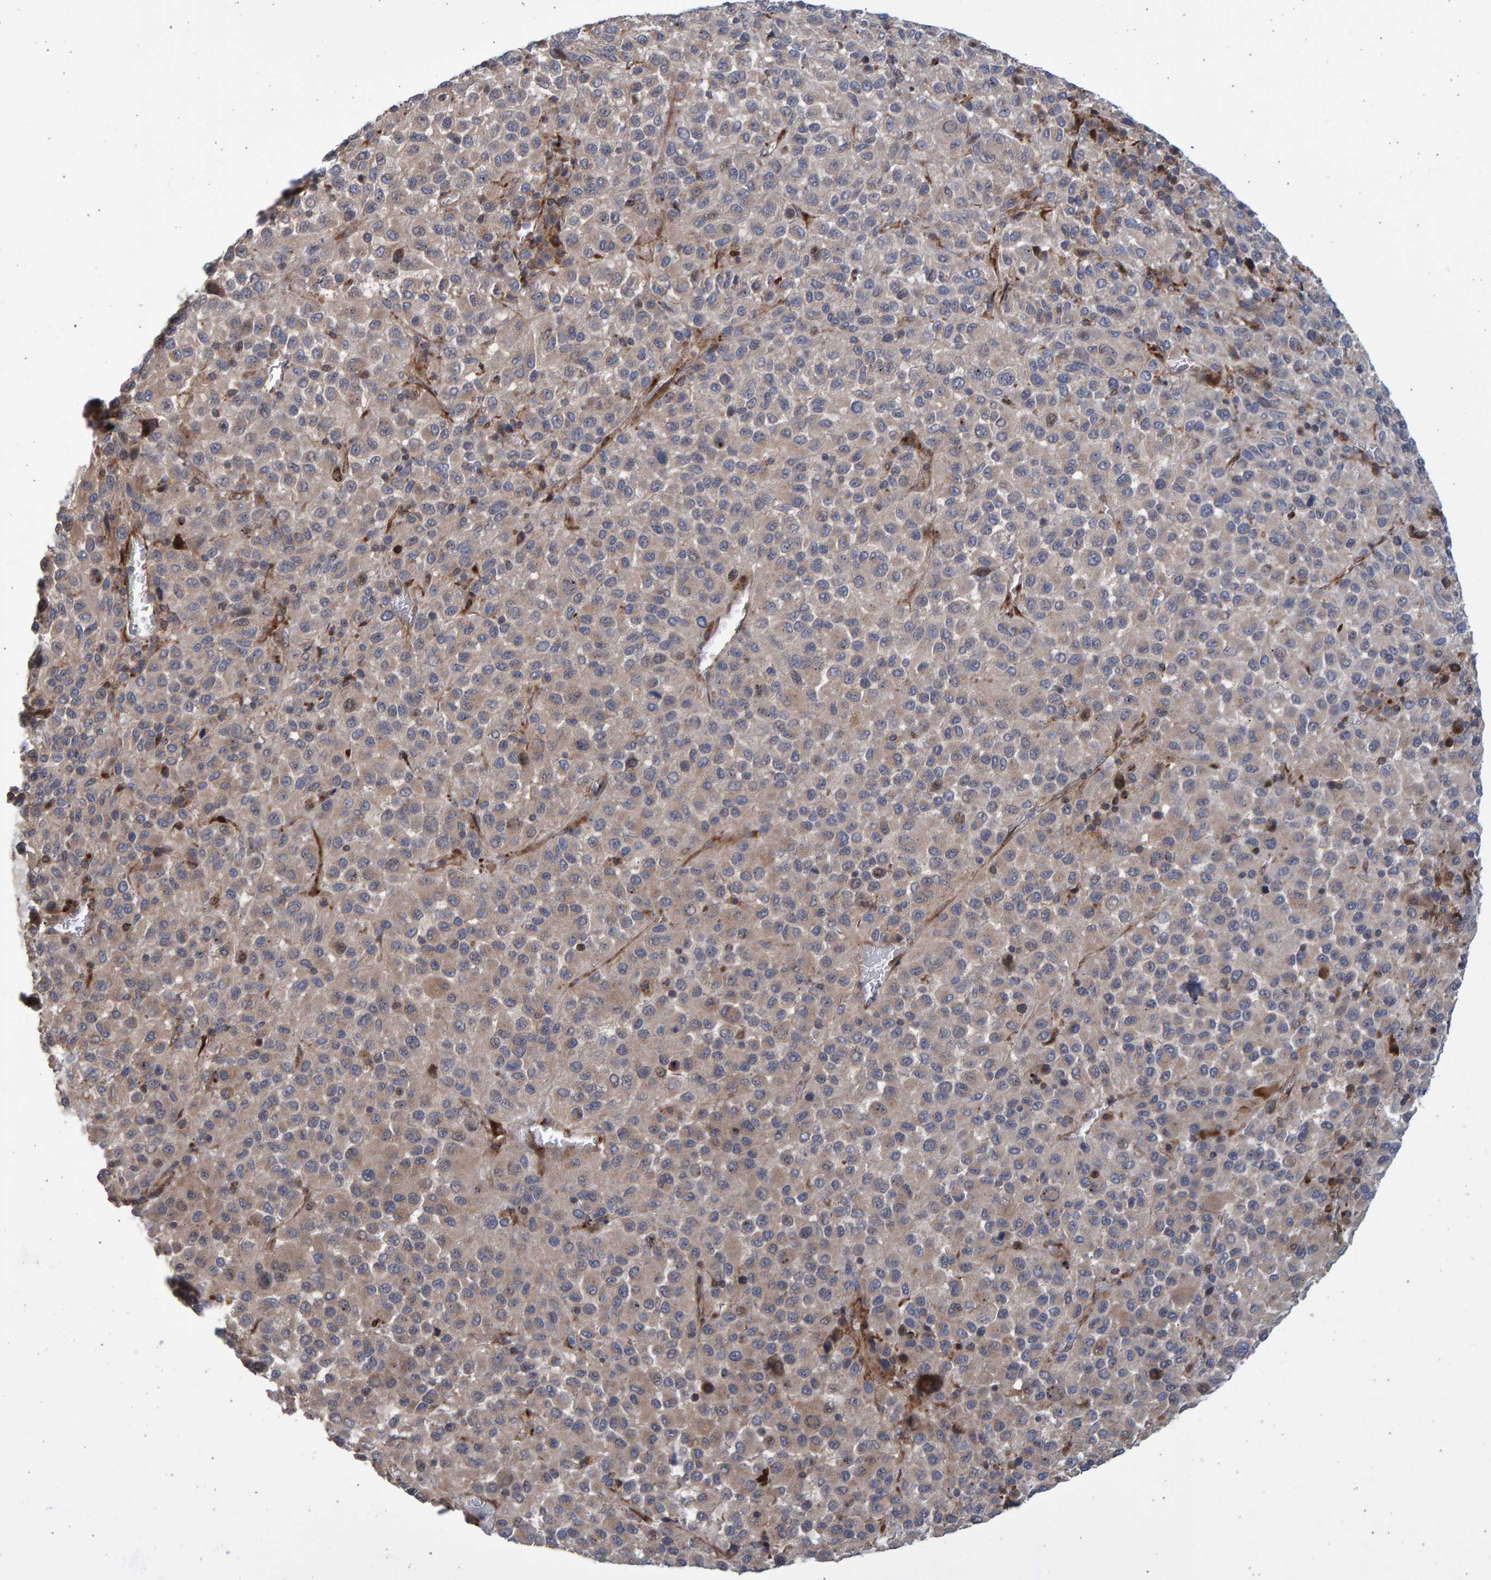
{"staining": {"intensity": "weak", "quantity": "<25%", "location": "cytoplasmic/membranous"}, "tissue": "melanoma", "cell_type": "Tumor cells", "image_type": "cancer", "snomed": [{"axis": "morphology", "description": "Malignant melanoma, Metastatic site"}, {"axis": "topography", "description": "Lung"}], "caption": "This is an IHC micrograph of malignant melanoma (metastatic site). There is no positivity in tumor cells.", "gene": "LRBA", "patient": {"sex": "male", "age": 64}}